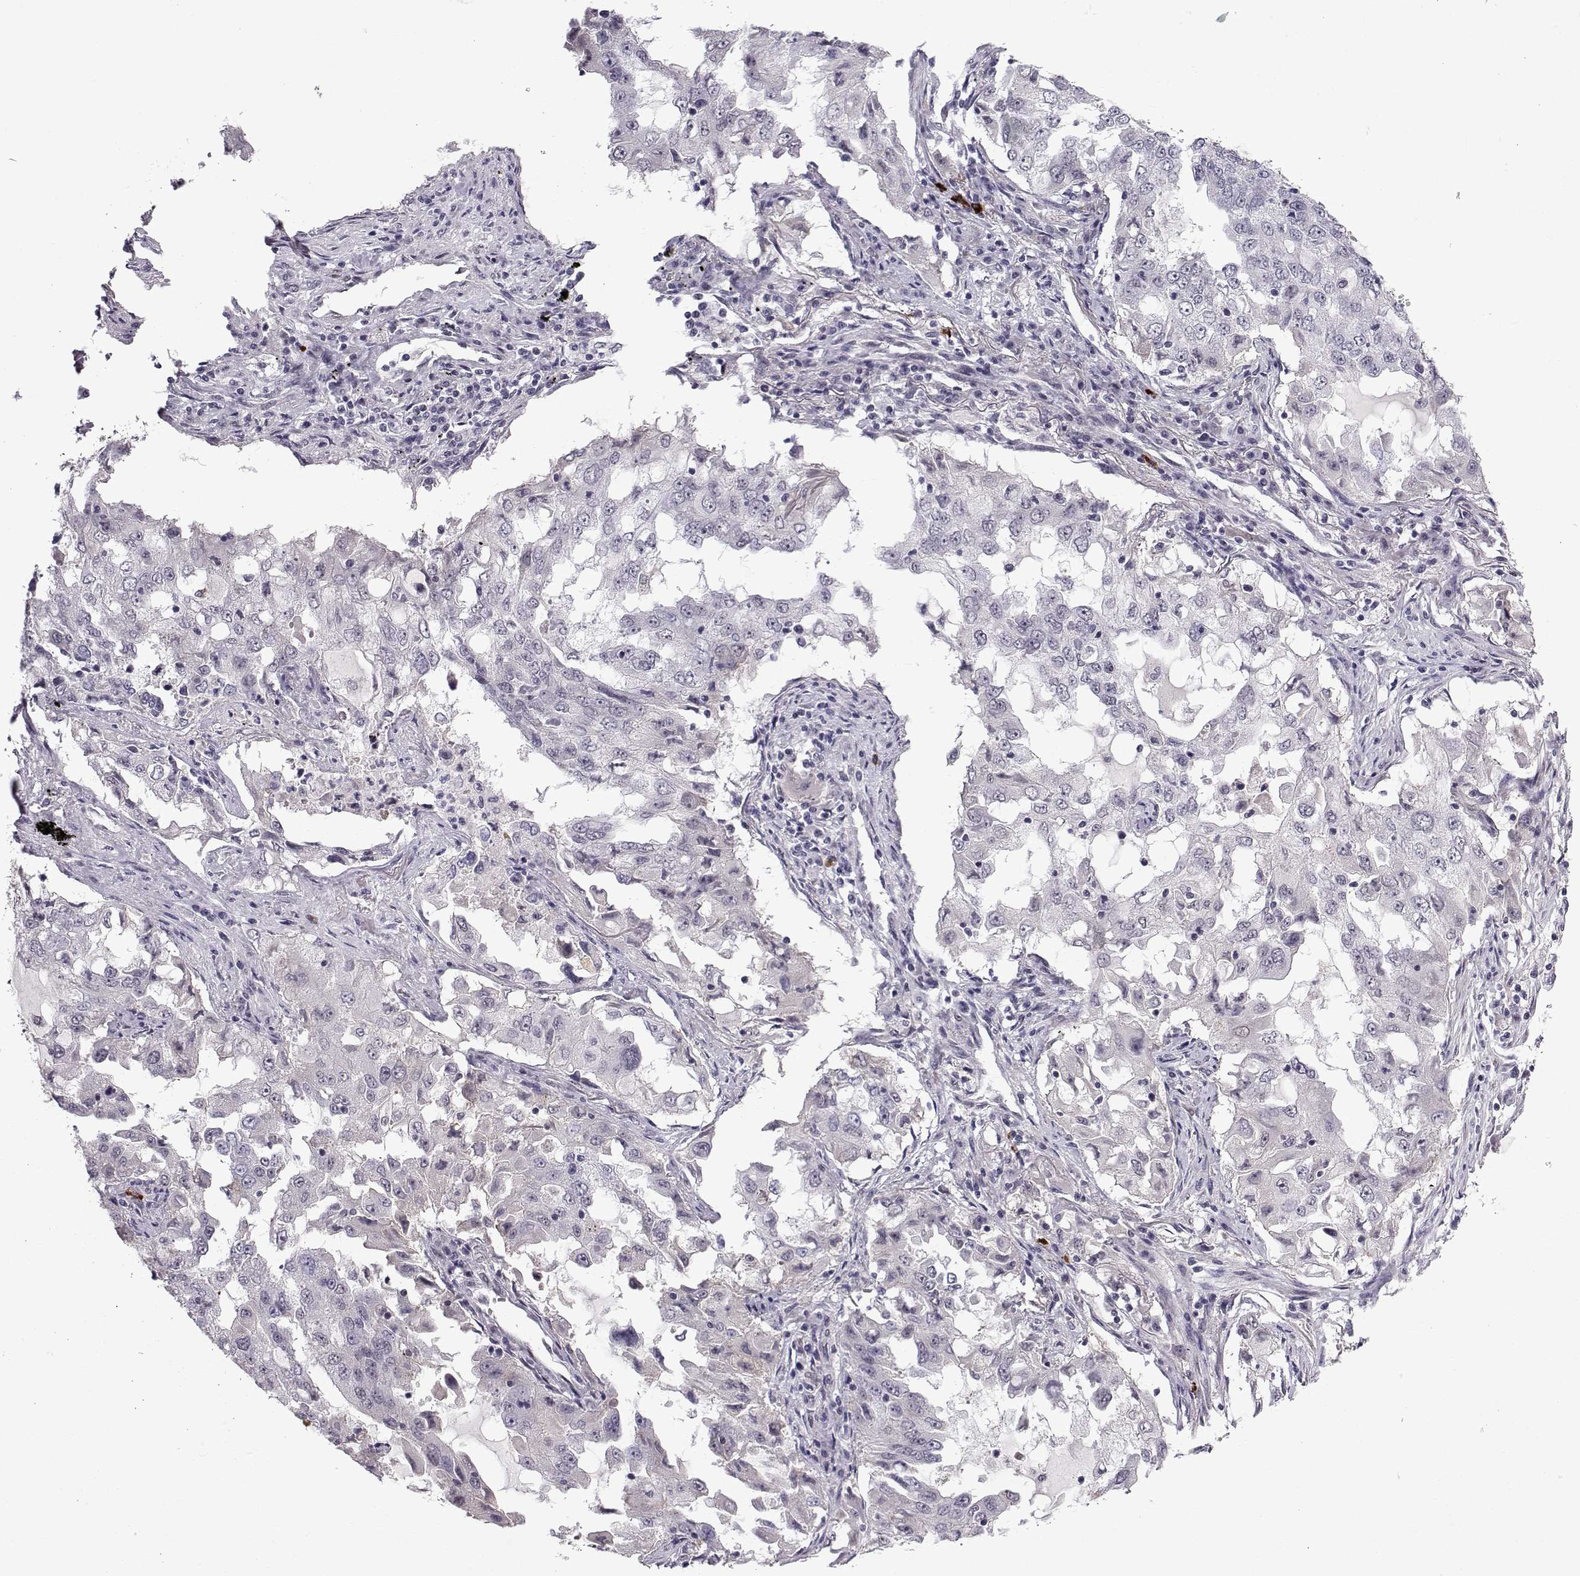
{"staining": {"intensity": "negative", "quantity": "none", "location": "none"}, "tissue": "lung cancer", "cell_type": "Tumor cells", "image_type": "cancer", "snomed": [{"axis": "morphology", "description": "Adenocarcinoma, NOS"}, {"axis": "topography", "description": "Lung"}], "caption": "The image reveals no significant positivity in tumor cells of lung cancer.", "gene": "RBM24", "patient": {"sex": "female", "age": 61}}